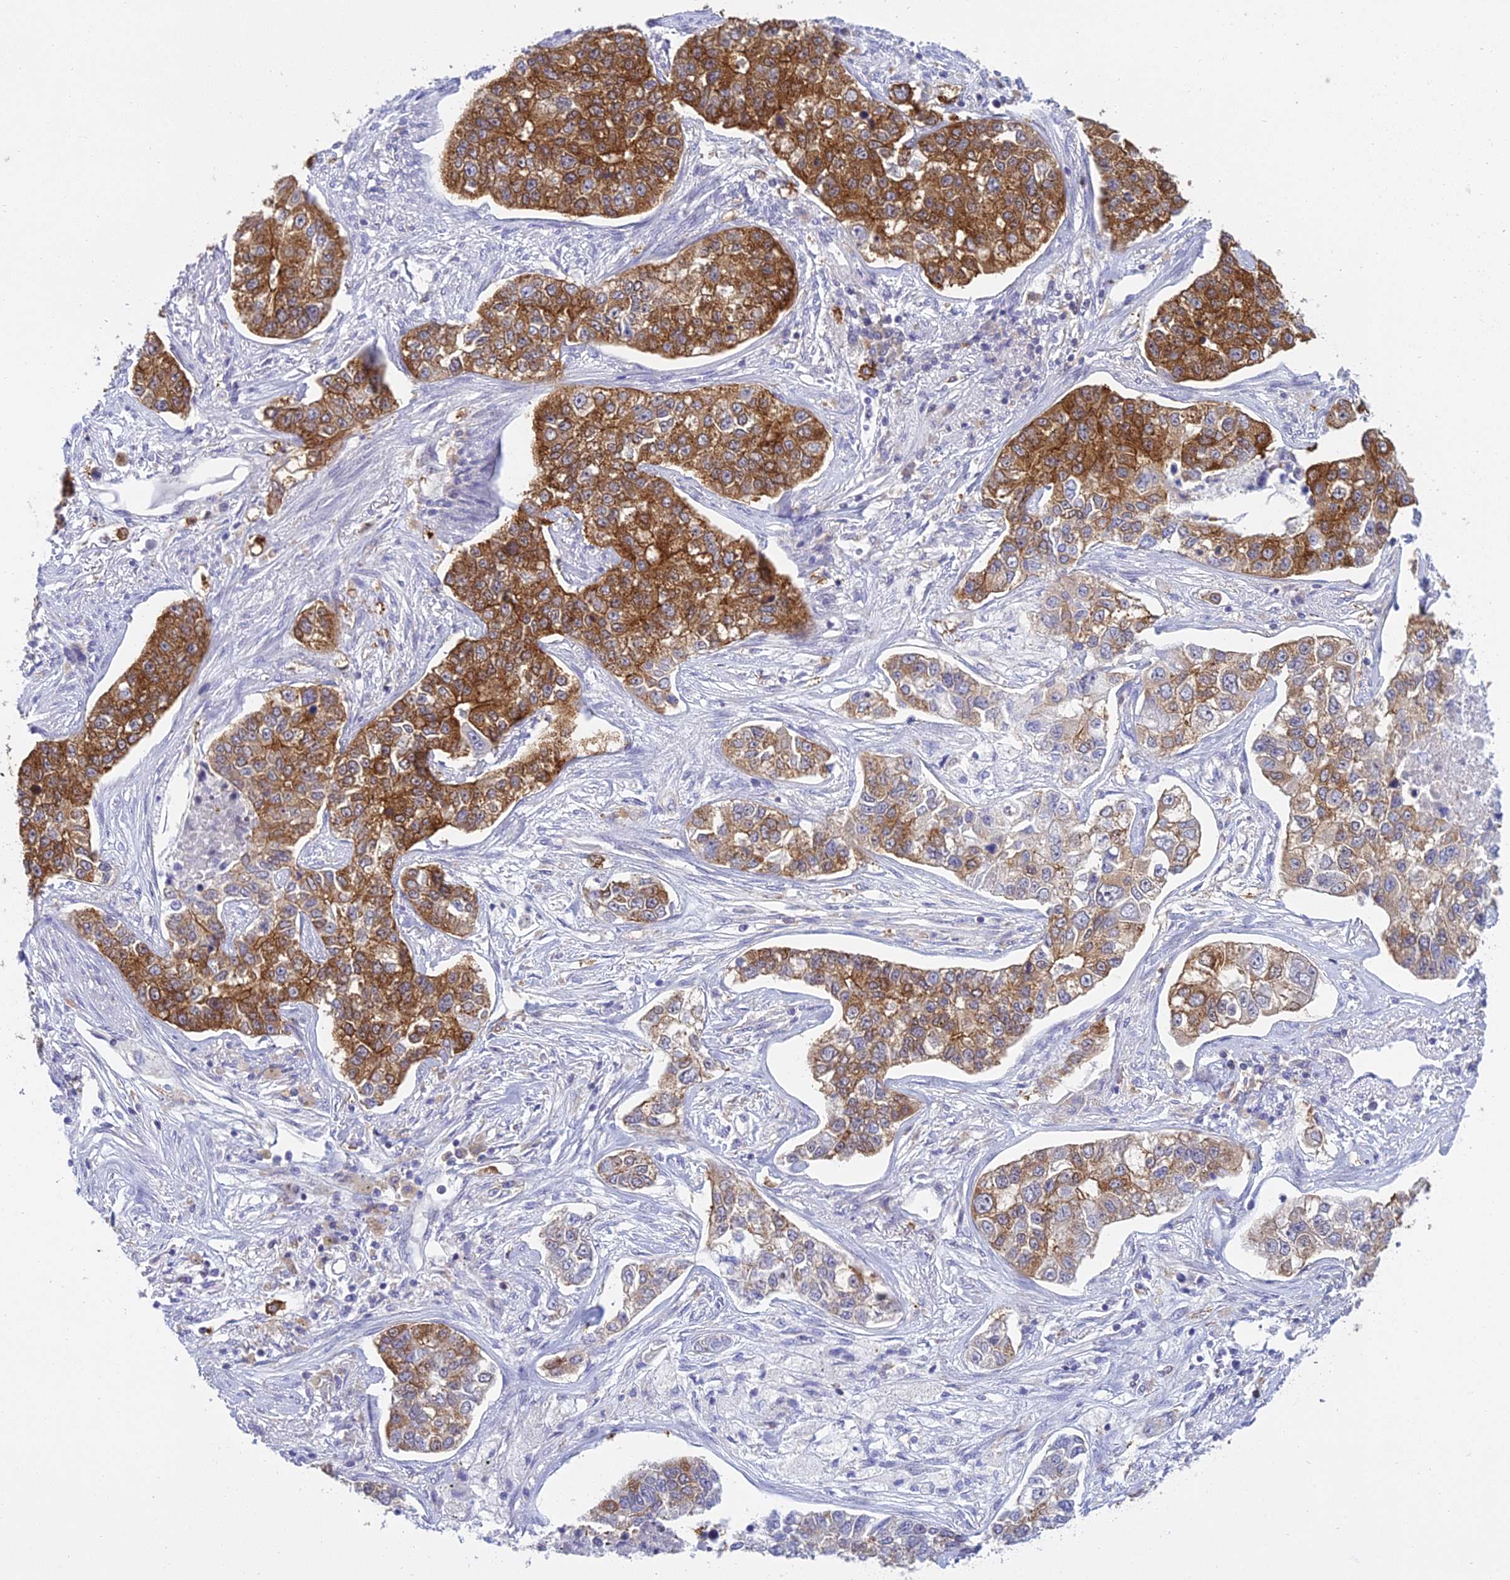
{"staining": {"intensity": "strong", "quantity": "25%-75%", "location": "cytoplasmic/membranous"}, "tissue": "lung cancer", "cell_type": "Tumor cells", "image_type": "cancer", "snomed": [{"axis": "morphology", "description": "Adenocarcinoma, NOS"}, {"axis": "topography", "description": "Lung"}], "caption": "A brown stain shows strong cytoplasmic/membranous staining of a protein in human lung cancer (adenocarcinoma) tumor cells.", "gene": "UBE2G1", "patient": {"sex": "male", "age": 49}}